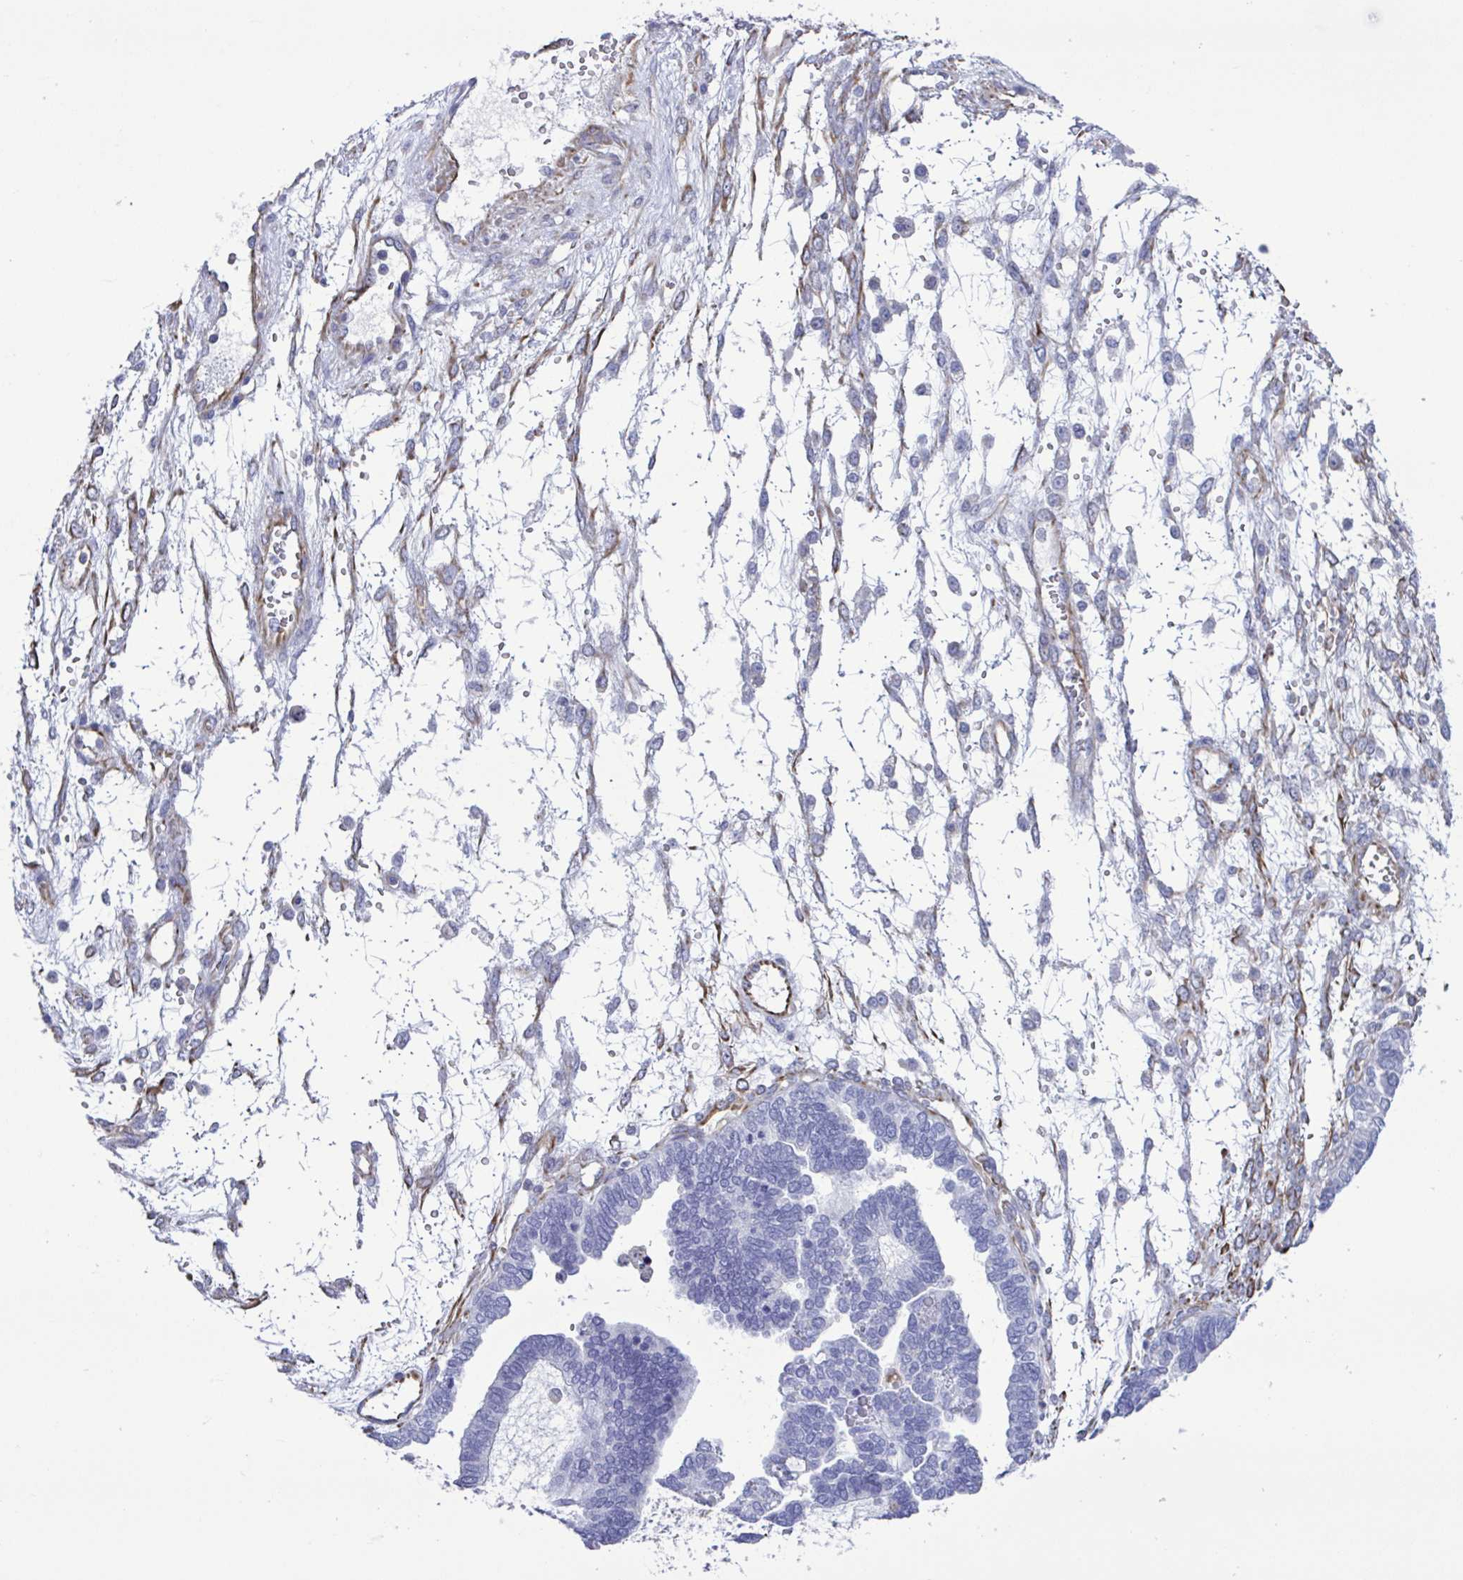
{"staining": {"intensity": "negative", "quantity": "none", "location": "none"}, "tissue": "ovarian cancer", "cell_type": "Tumor cells", "image_type": "cancer", "snomed": [{"axis": "morphology", "description": "Cystadenocarcinoma, serous, NOS"}, {"axis": "topography", "description": "Ovary"}], "caption": "The histopathology image demonstrates no significant expression in tumor cells of ovarian cancer.", "gene": "TMEM86B", "patient": {"sex": "female", "age": 51}}